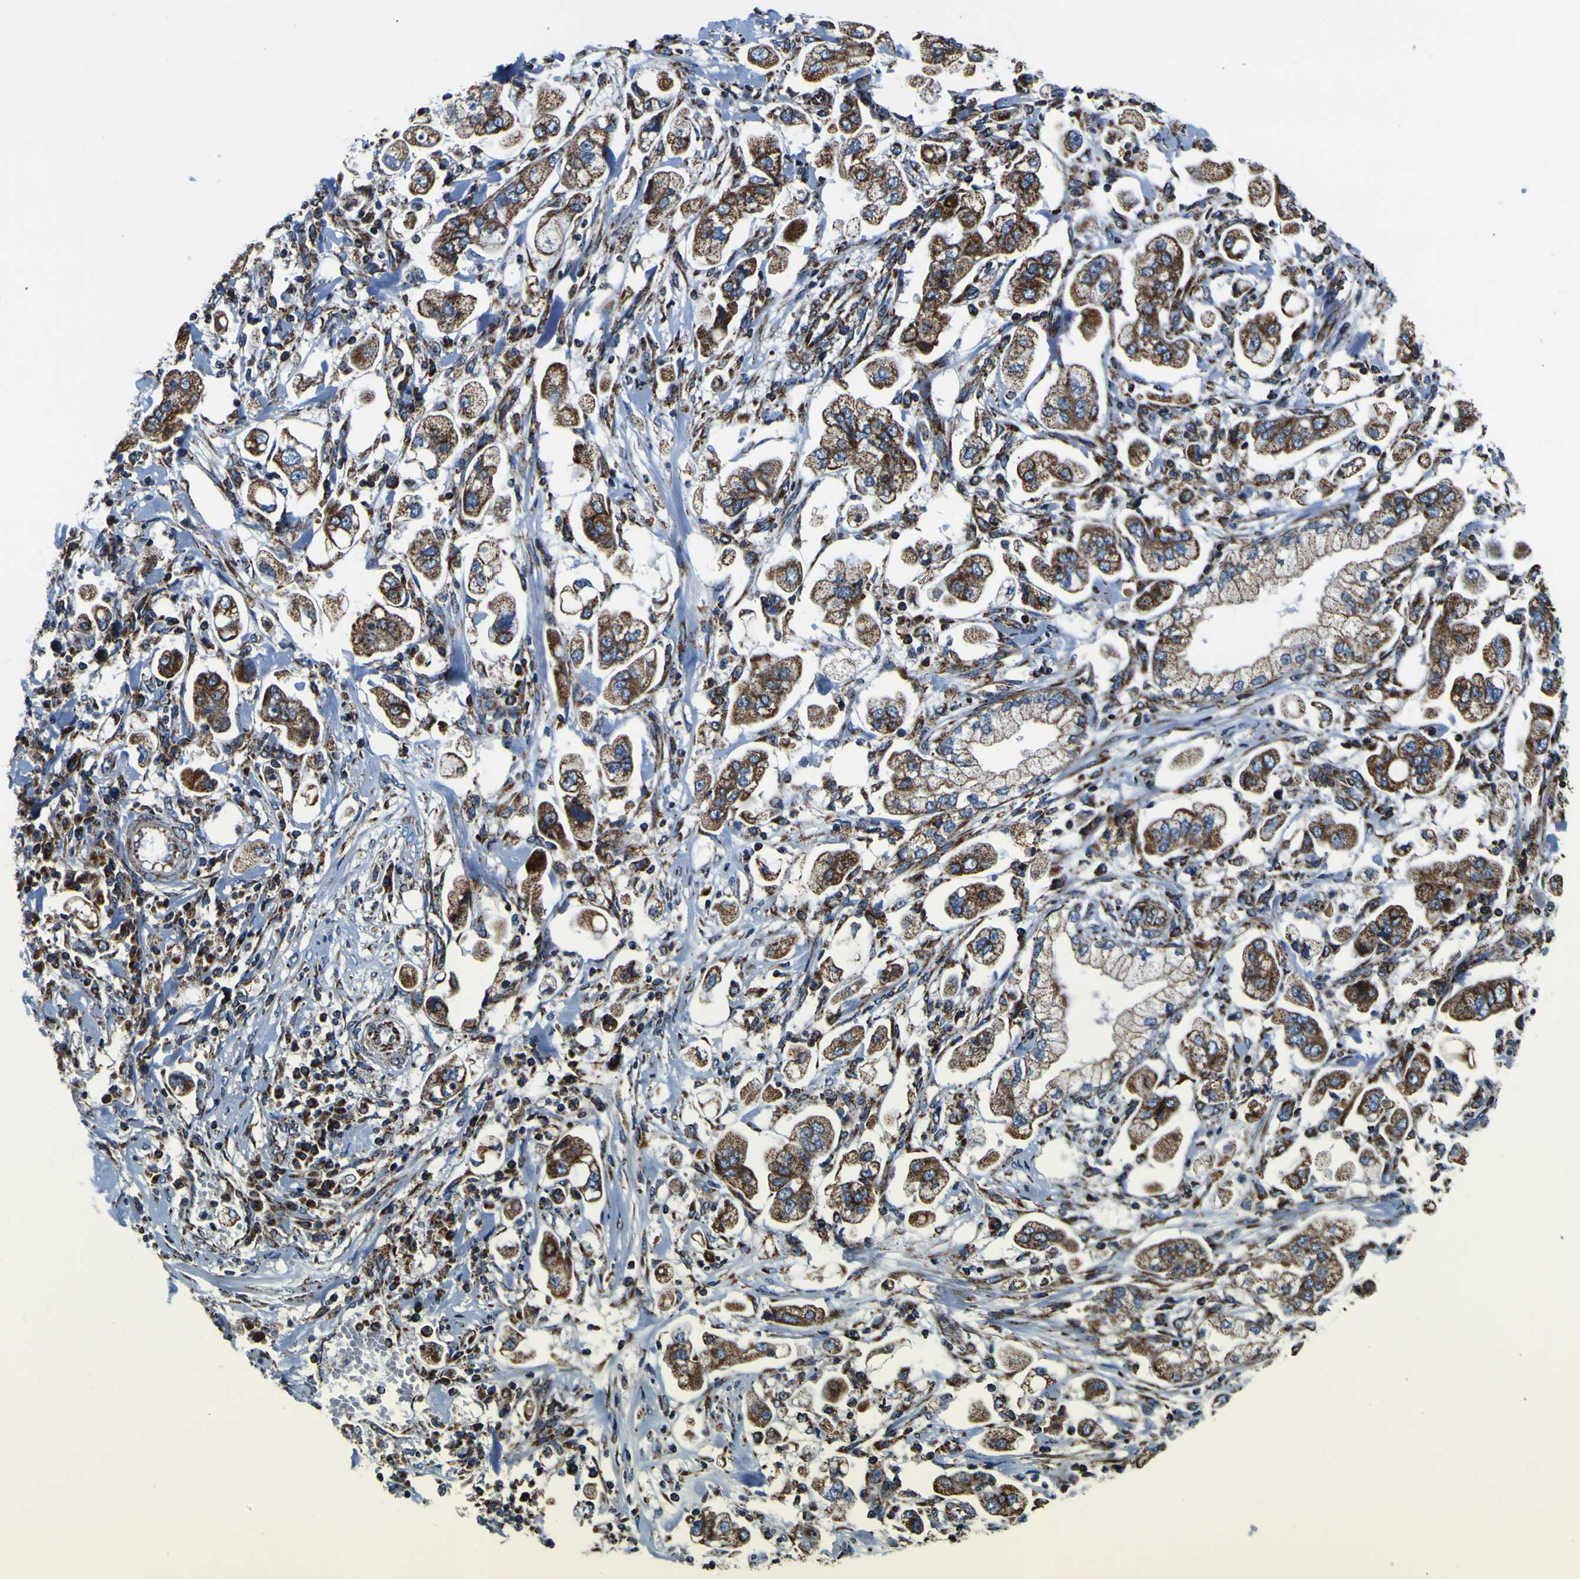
{"staining": {"intensity": "strong", "quantity": ">75%", "location": "cytoplasmic/membranous"}, "tissue": "stomach cancer", "cell_type": "Tumor cells", "image_type": "cancer", "snomed": [{"axis": "morphology", "description": "Adenocarcinoma, NOS"}, {"axis": "topography", "description": "Stomach"}], "caption": "Stomach cancer stained for a protein reveals strong cytoplasmic/membranous positivity in tumor cells.", "gene": "PTRH2", "patient": {"sex": "male", "age": 62}}